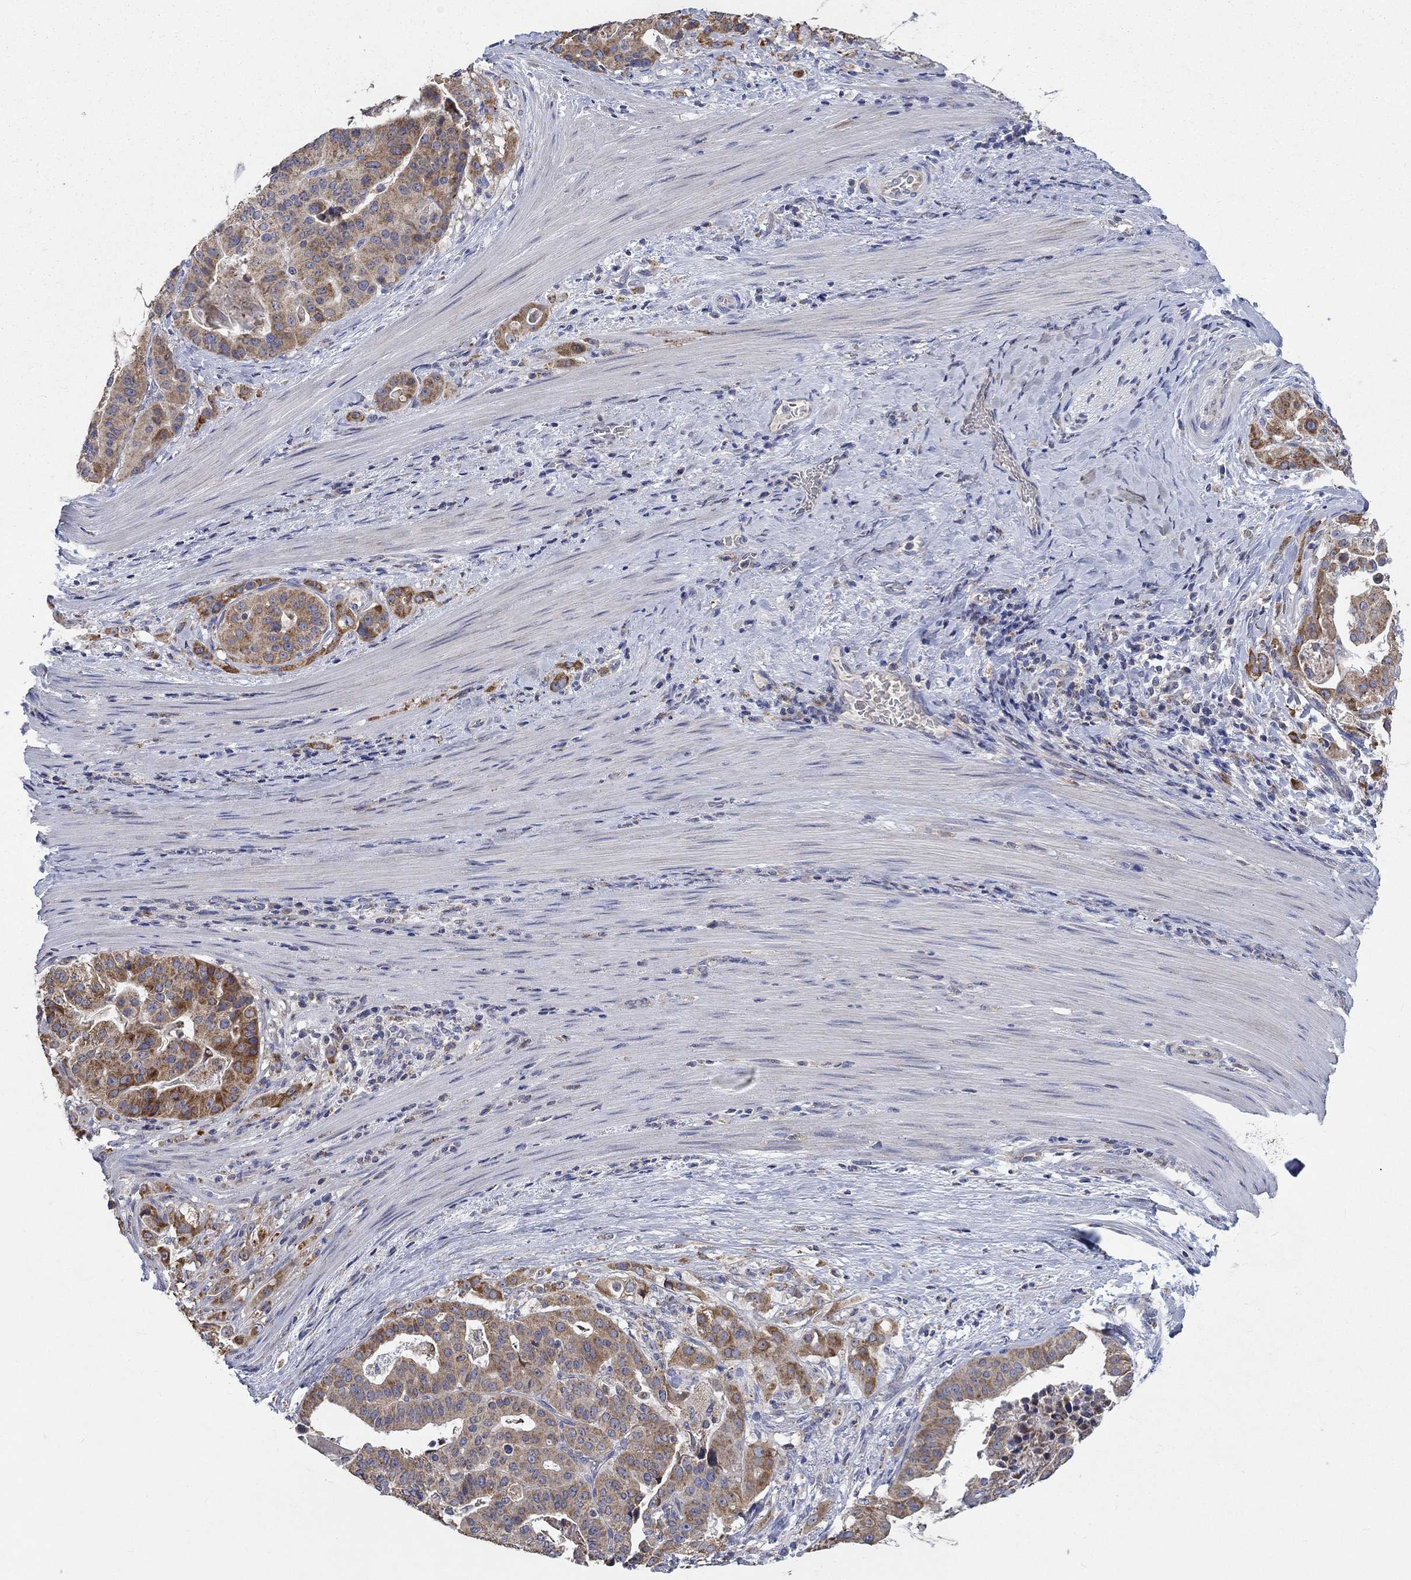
{"staining": {"intensity": "moderate", "quantity": ">75%", "location": "cytoplasmic/membranous"}, "tissue": "stomach cancer", "cell_type": "Tumor cells", "image_type": "cancer", "snomed": [{"axis": "morphology", "description": "Adenocarcinoma, NOS"}, {"axis": "topography", "description": "Stomach"}], "caption": "Tumor cells display medium levels of moderate cytoplasmic/membranous positivity in about >75% of cells in human adenocarcinoma (stomach). The staining was performed using DAB (3,3'-diaminobenzidine), with brown indicating positive protein expression. Nuclei are stained blue with hematoxylin.", "gene": "UGT8", "patient": {"sex": "male", "age": 48}}